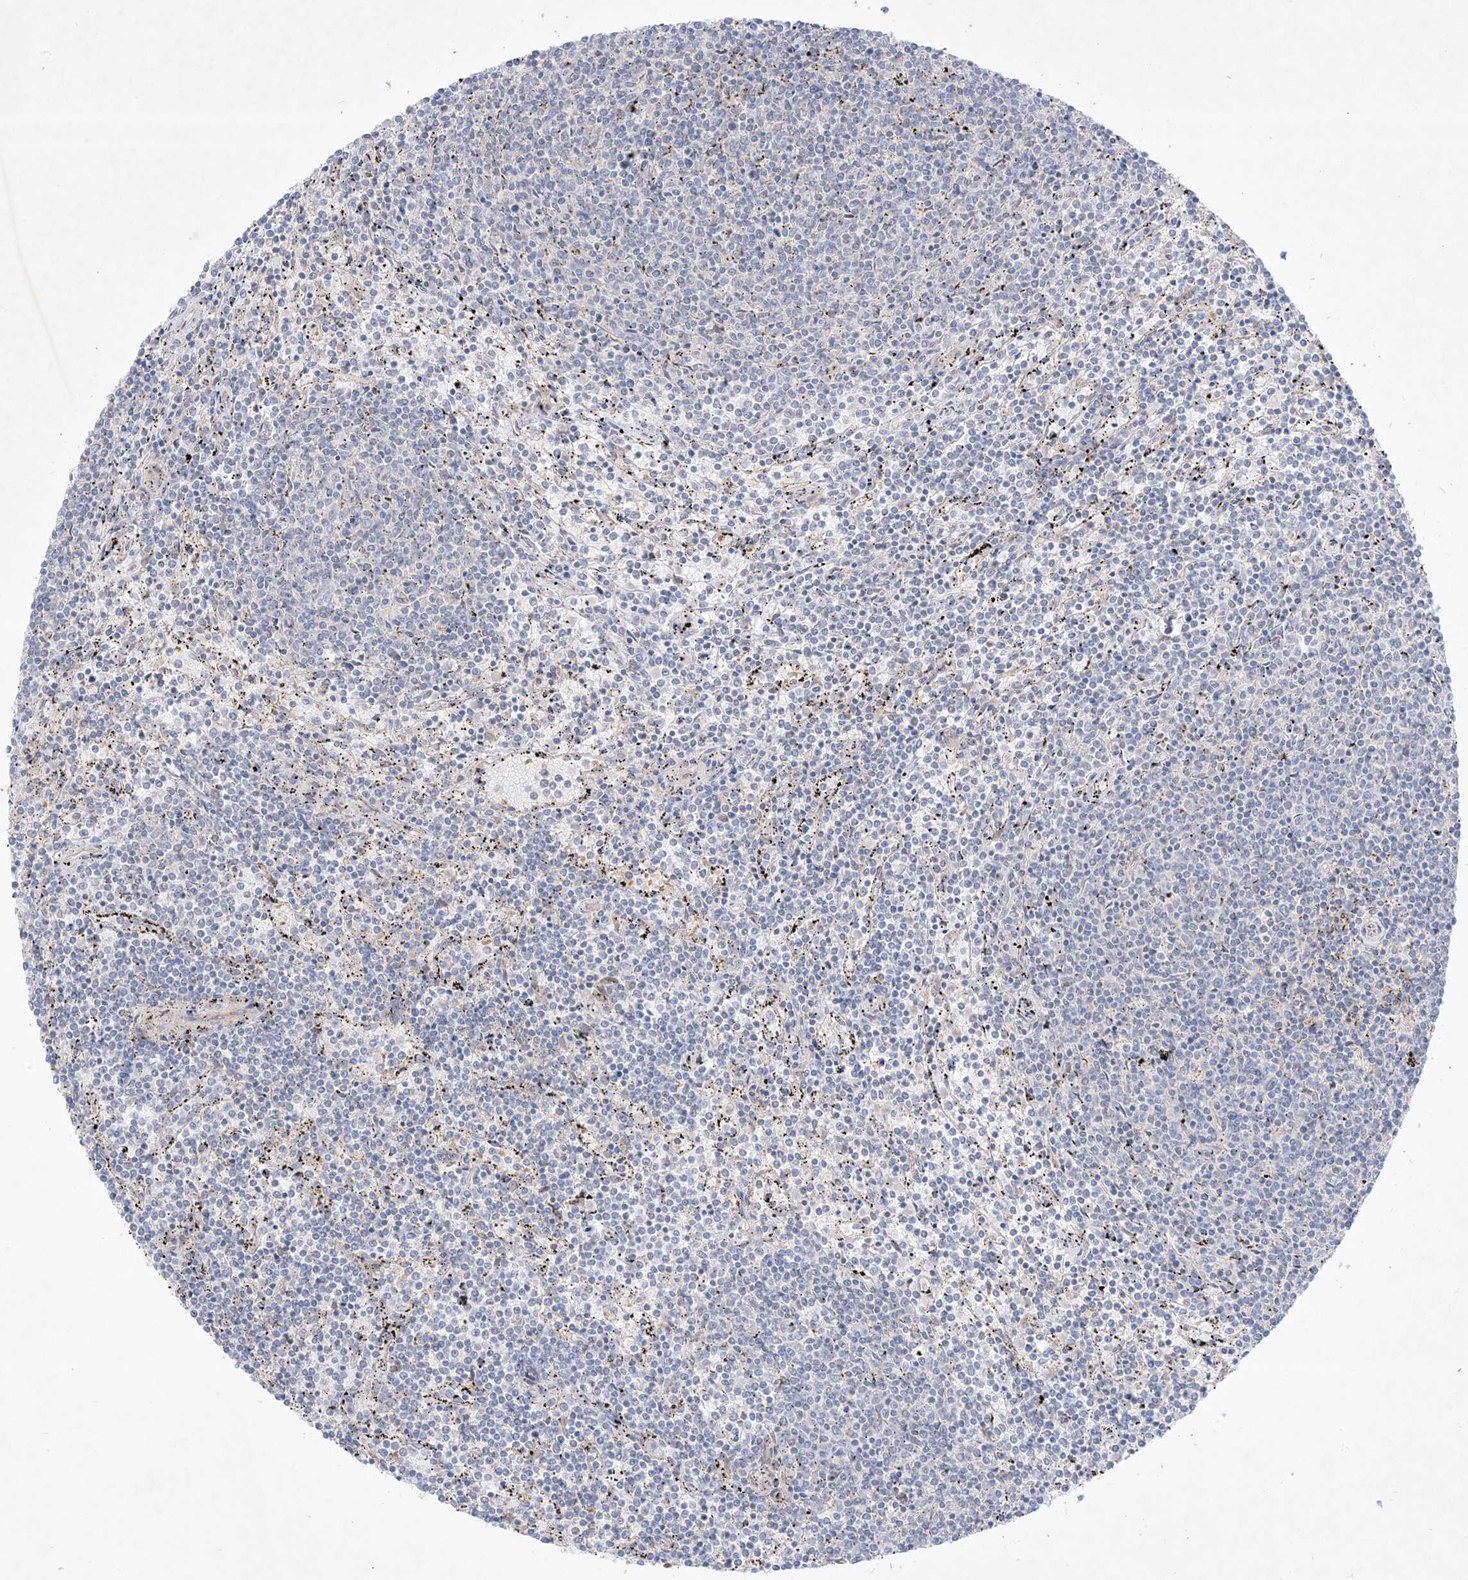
{"staining": {"intensity": "negative", "quantity": "none", "location": "none"}, "tissue": "lymphoma", "cell_type": "Tumor cells", "image_type": "cancer", "snomed": [{"axis": "morphology", "description": "Malignant lymphoma, non-Hodgkin's type, Low grade"}, {"axis": "topography", "description": "Spleen"}], "caption": "This is an immunohistochemistry micrograph of human lymphoma. There is no staining in tumor cells.", "gene": "PLEKHA3", "patient": {"sex": "female", "age": 50}}